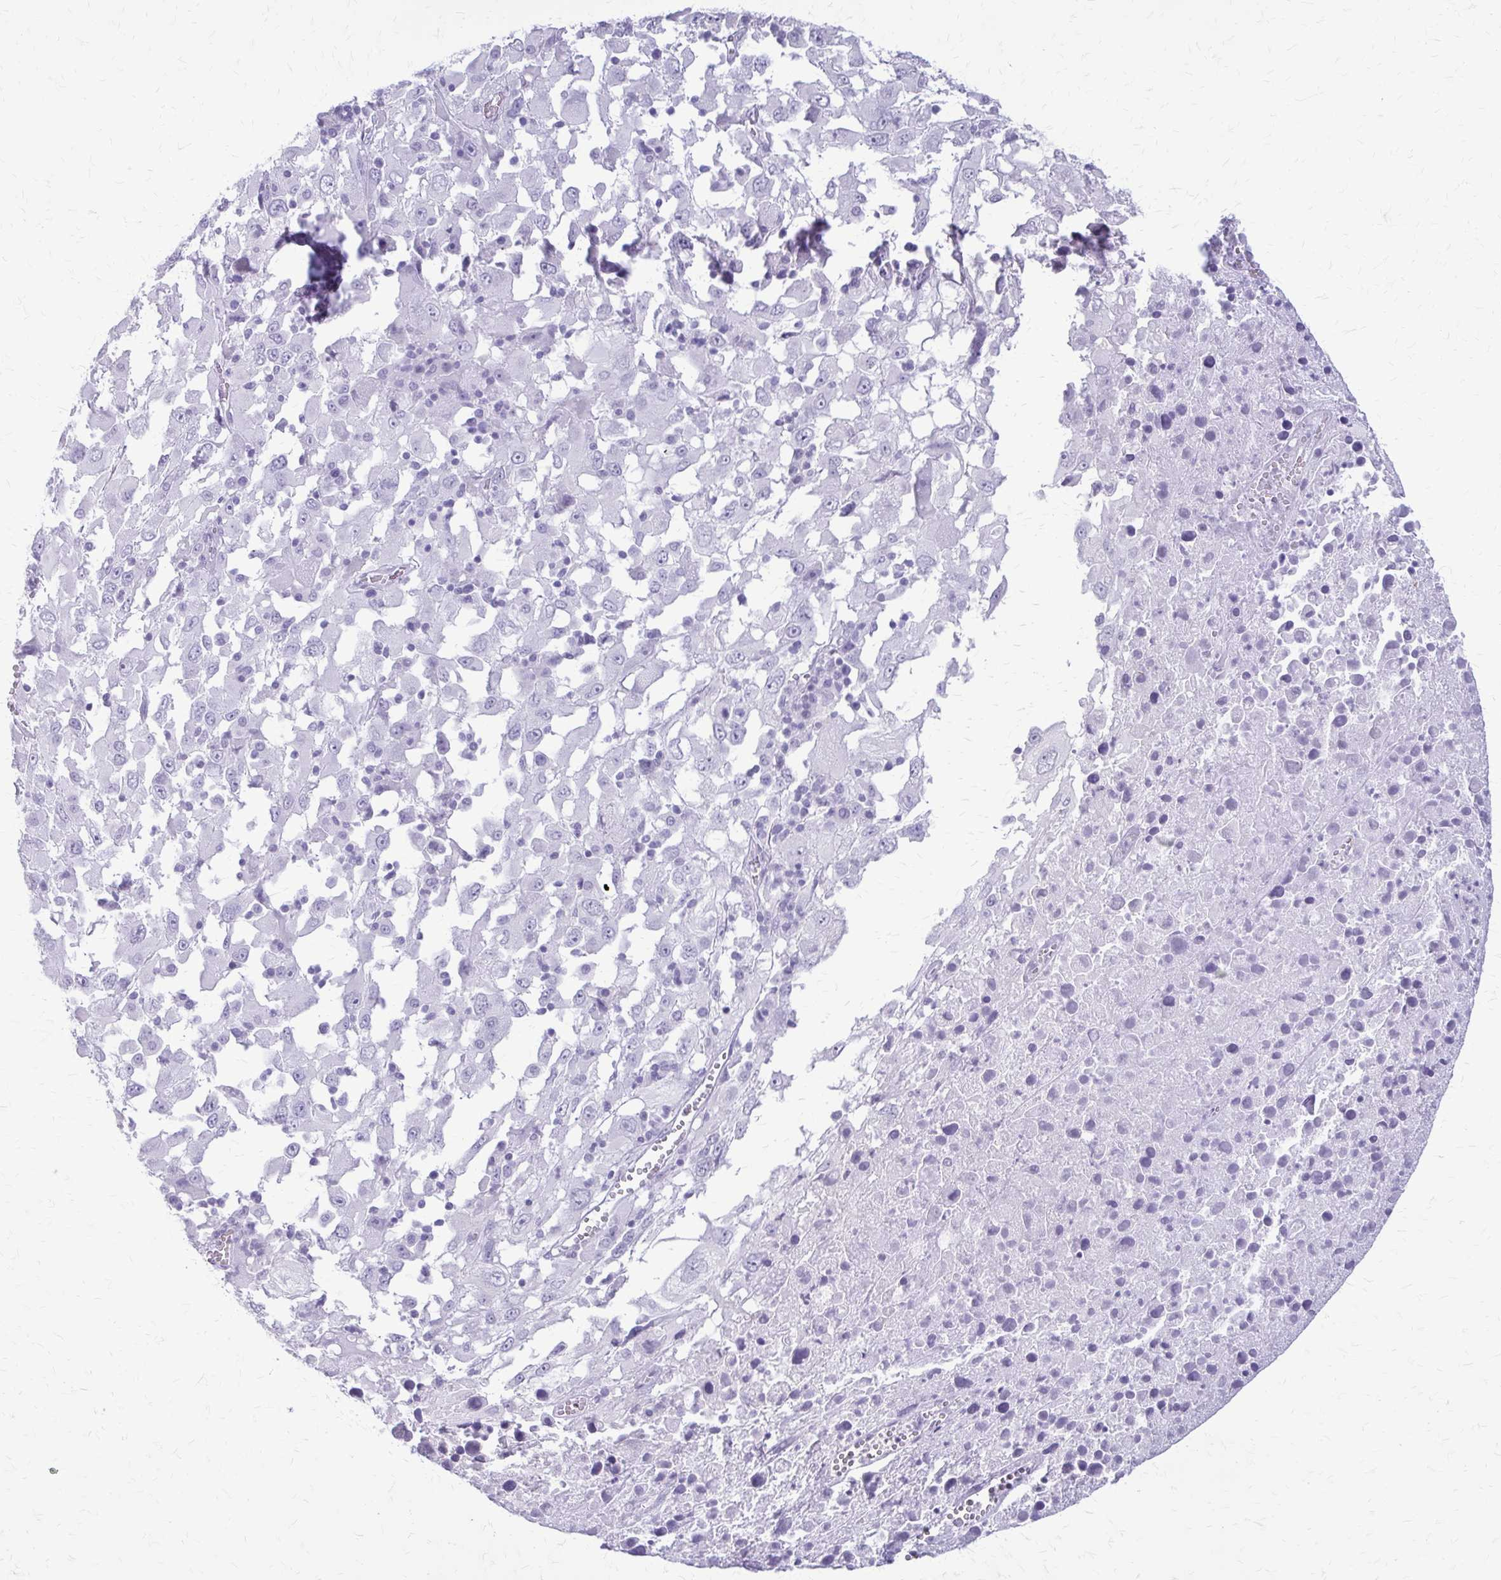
{"staining": {"intensity": "negative", "quantity": "none", "location": "none"}, "tissue": "melanoma", "cell_type": "Tumor cells", "image_type": "cancer", "snomed": [{"axis": "morphology", "description": "Malignant melanoma, Metastatic site"}, {"axis": "topography", "description": "Soft tissue"}], "caption": "Image shows no protein staining in tumor cells of melanoma tissue. (DAB IHC, high magnification).", "gene": "KRT5", "patient": {"sex": "male", "age": 50}}